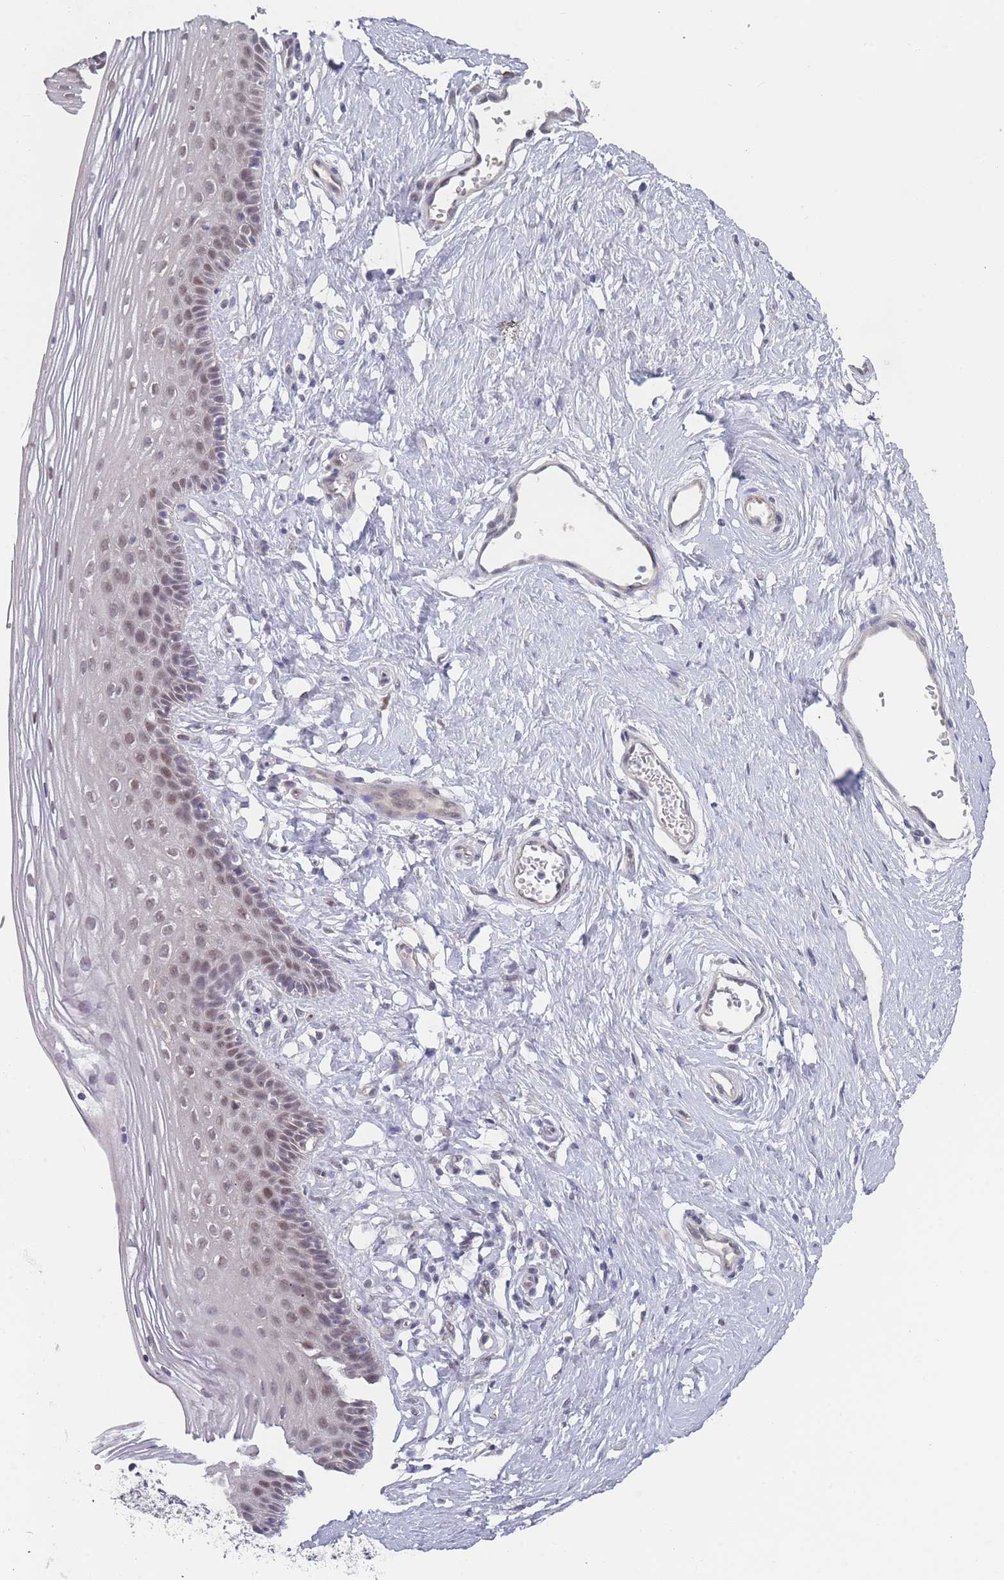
{"staining": {"intensity": "weak", "quantity": "<25%", "location": "nuclear"}, "tissue": "vagina", "cell_type": "Squamous epithelial cells", "image_type": "normal", "snomed": [{"axis": "morphology", "description": "Normal tissue, NOS"}, {"axis": "topography", "description": "Vagina"}], "caption": "Protein analysis of unremarkable vagina exhibits no significant staining in squamous epithelial cells. (DAB (3,3'-diaminobenzidine) immunohistochemistry (IHC), high magnification).", "gene": "ANKRD10", "patient": {"sex": "female", "age": 46}}